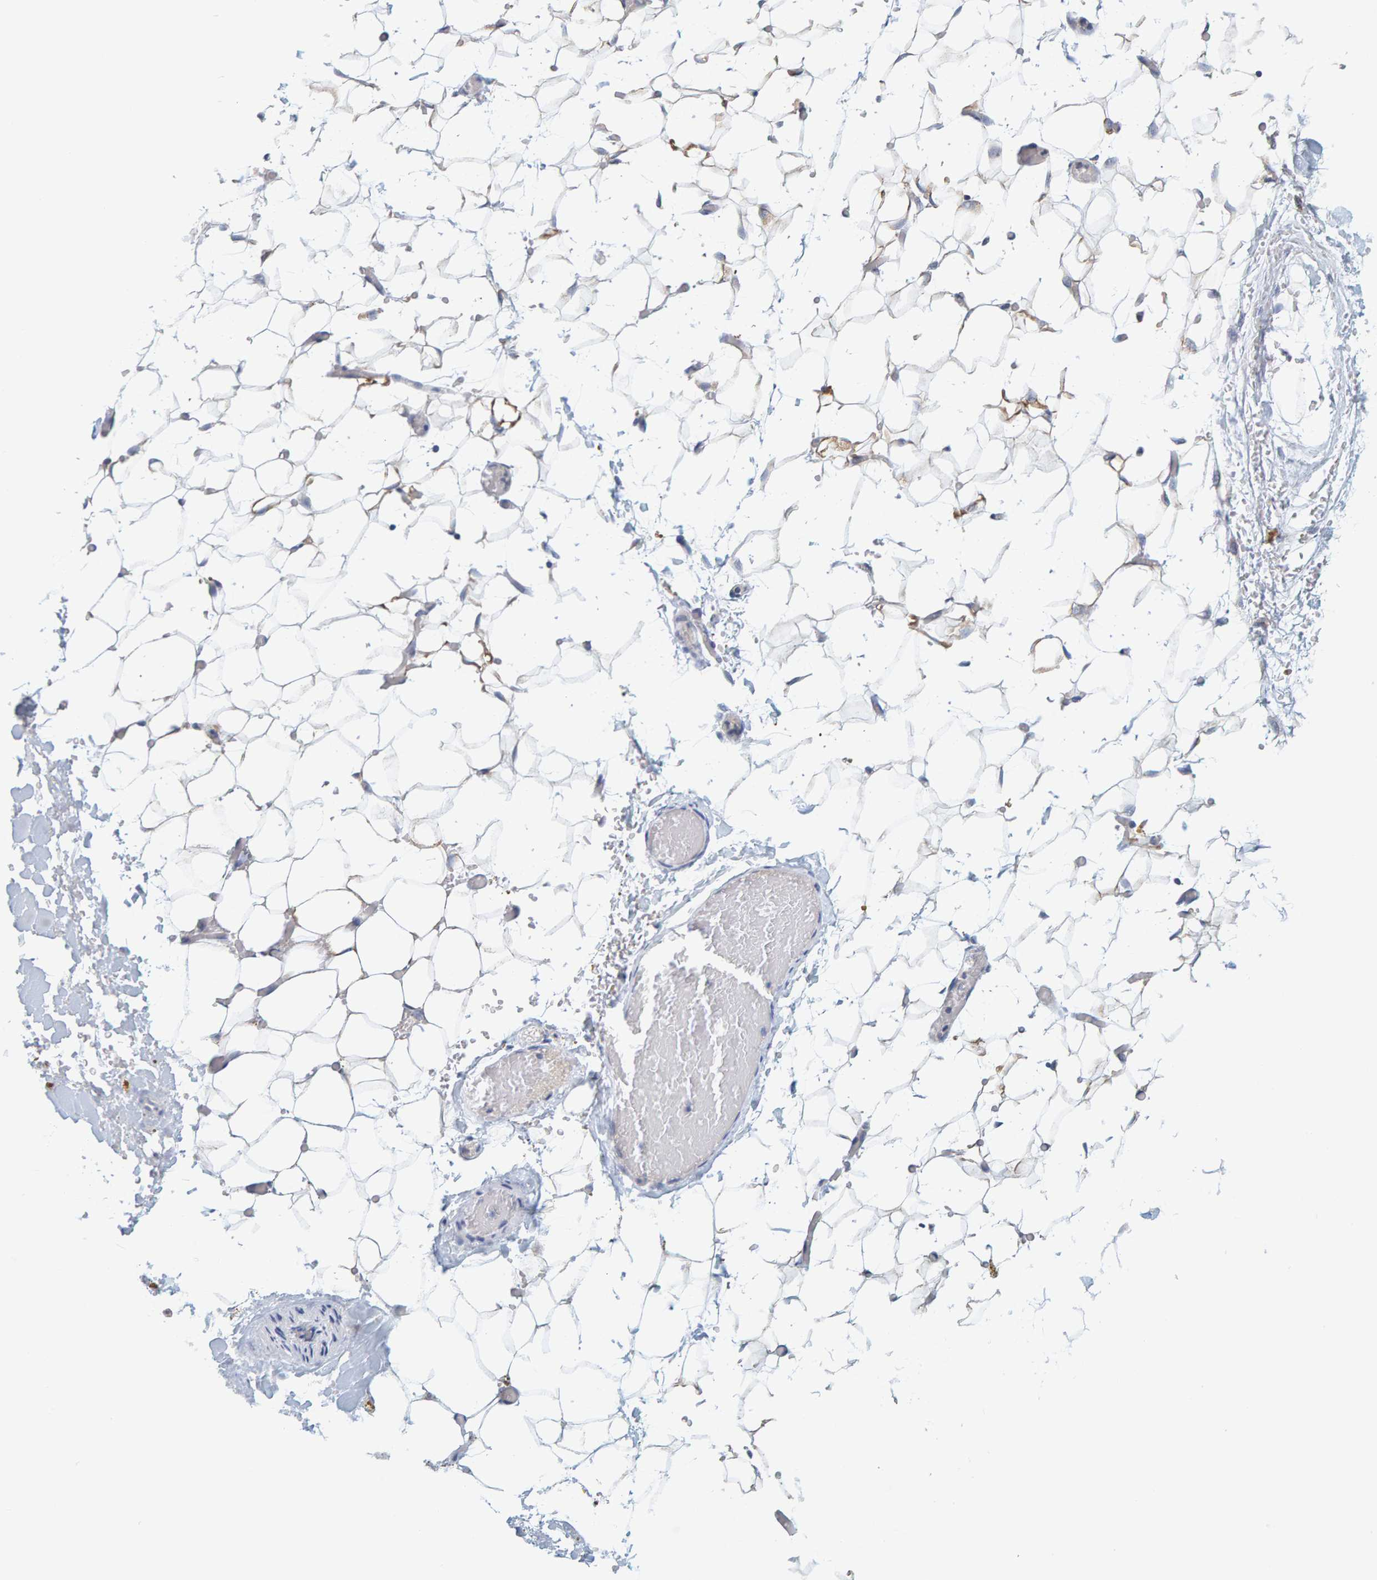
{"staining": {"intensity": "negative", "quantity": "none", "location": "none"}, "tissue": "adipose tissue", "cell_type": "Adipocytes", "image_type": "normal", "snomed": [{"axis": "morphology", "description": "Normal tissue, NOS"}, {"axis": "topography", "description": "Kidney"}, {"axis": "topography", "description": "Peripheral nerve tissue"}], "caption": "High power microscopy micrograph of an immunohistochemistry histopathology image of benign adipose tissue, revealing no significant staining in adipocytes. (Stains: DAB immunohistochemistry with hematoxylin counter stain, Microscopy: brightfield microscopy at high magnification).", "gene": "SGPL1", "patient": {"sex": "male", "age": 7}}